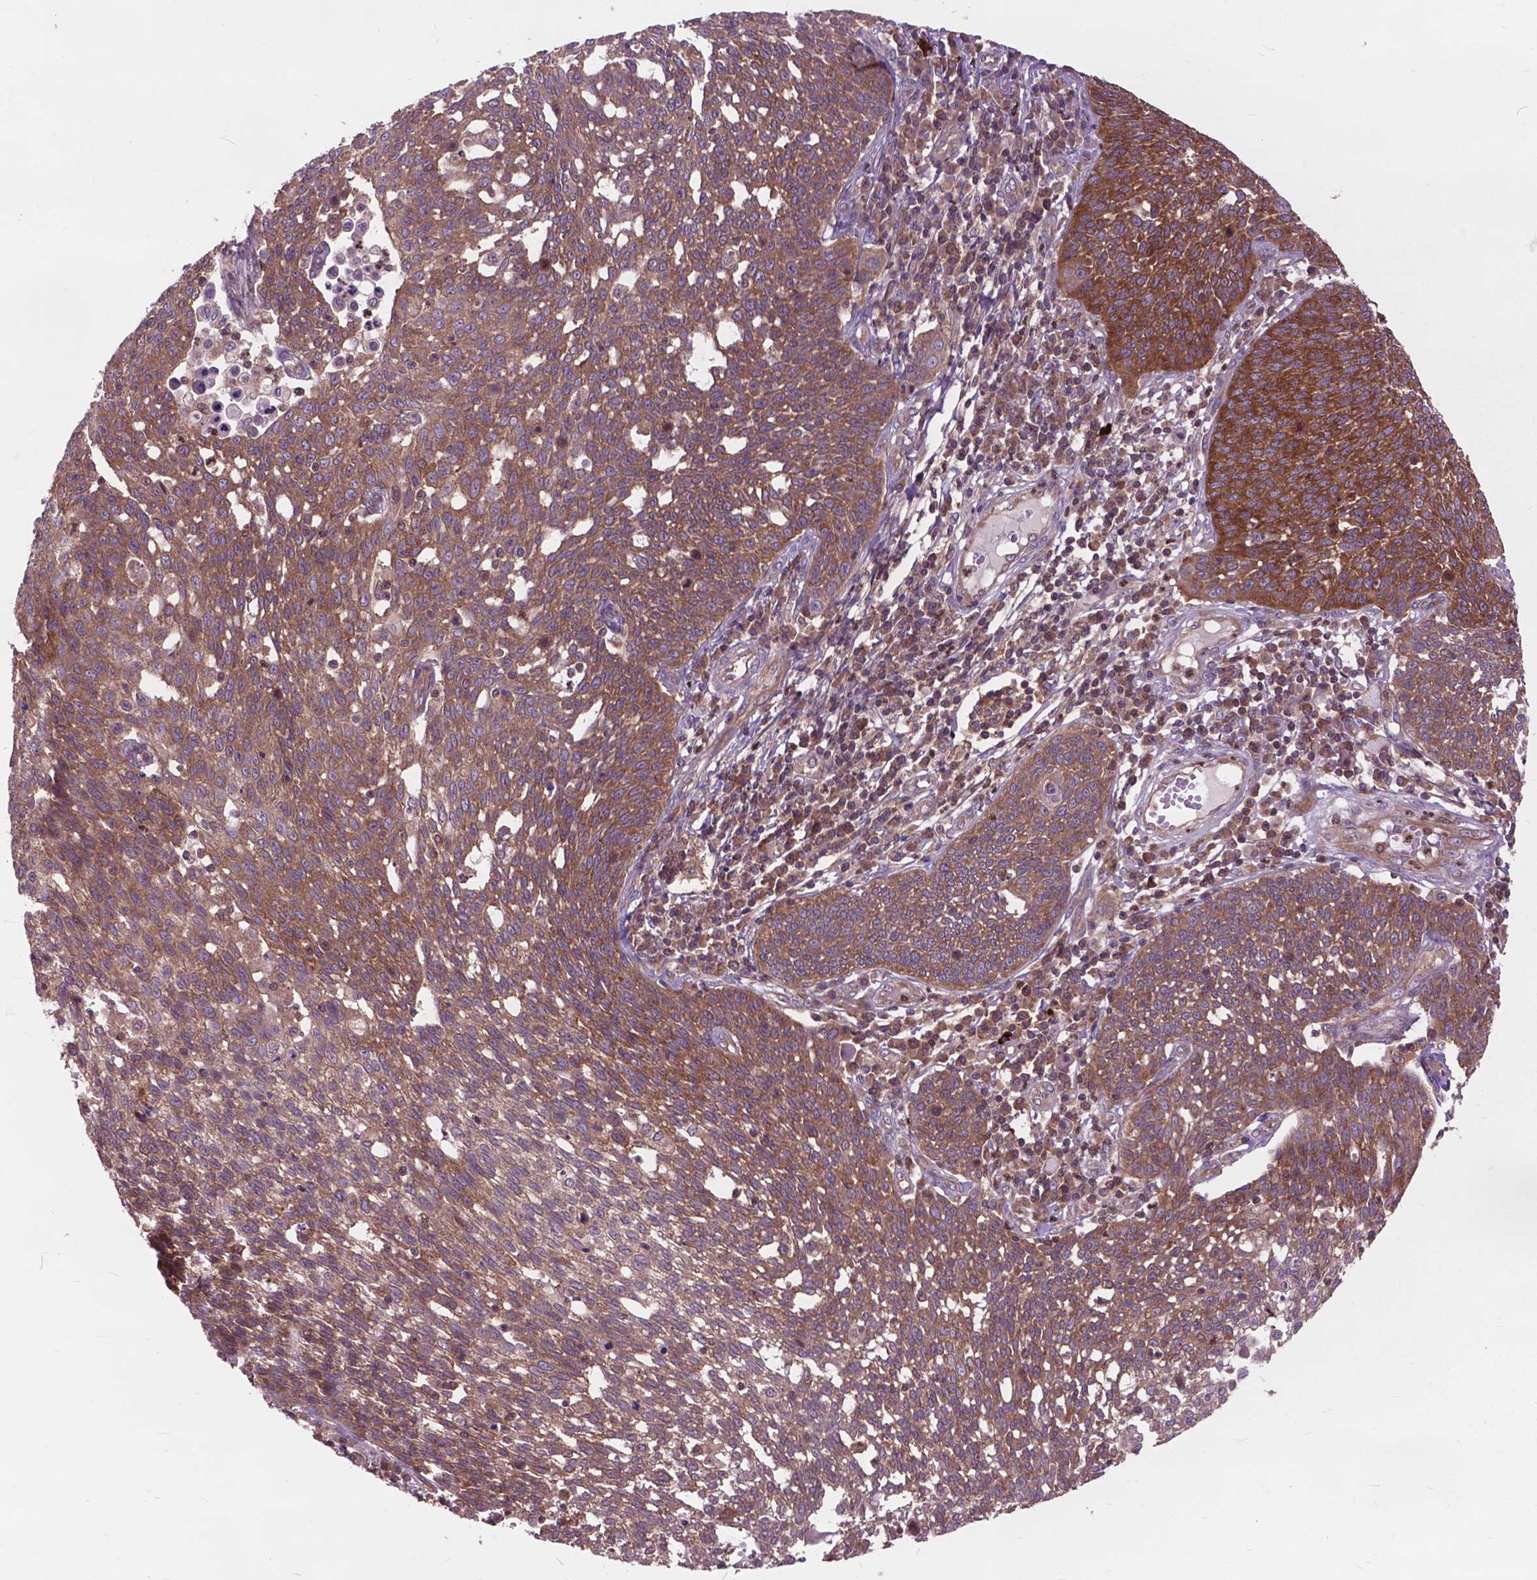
{"staining": {"intensity": "strong", "quantity": ">75%", "location": "cytoplasmic/membranous"}, "tissue": "cervical cancer", "cell_type": "Tumor cells", "image_type": "cancer", "snomed": [{"axis": "morphology", "description": "Squamous cell carcinoma, NOS"}, {"axis": "topography", "description": "Cervix"}], "caption": "Immunohistochemical staining of human cervical cancer exhibits high levels of strong cytoplasmic/membranous staining in about >75% of tumor cells.", "gene": "ARAF", "patient": {"sex": "female", "age": 34}}